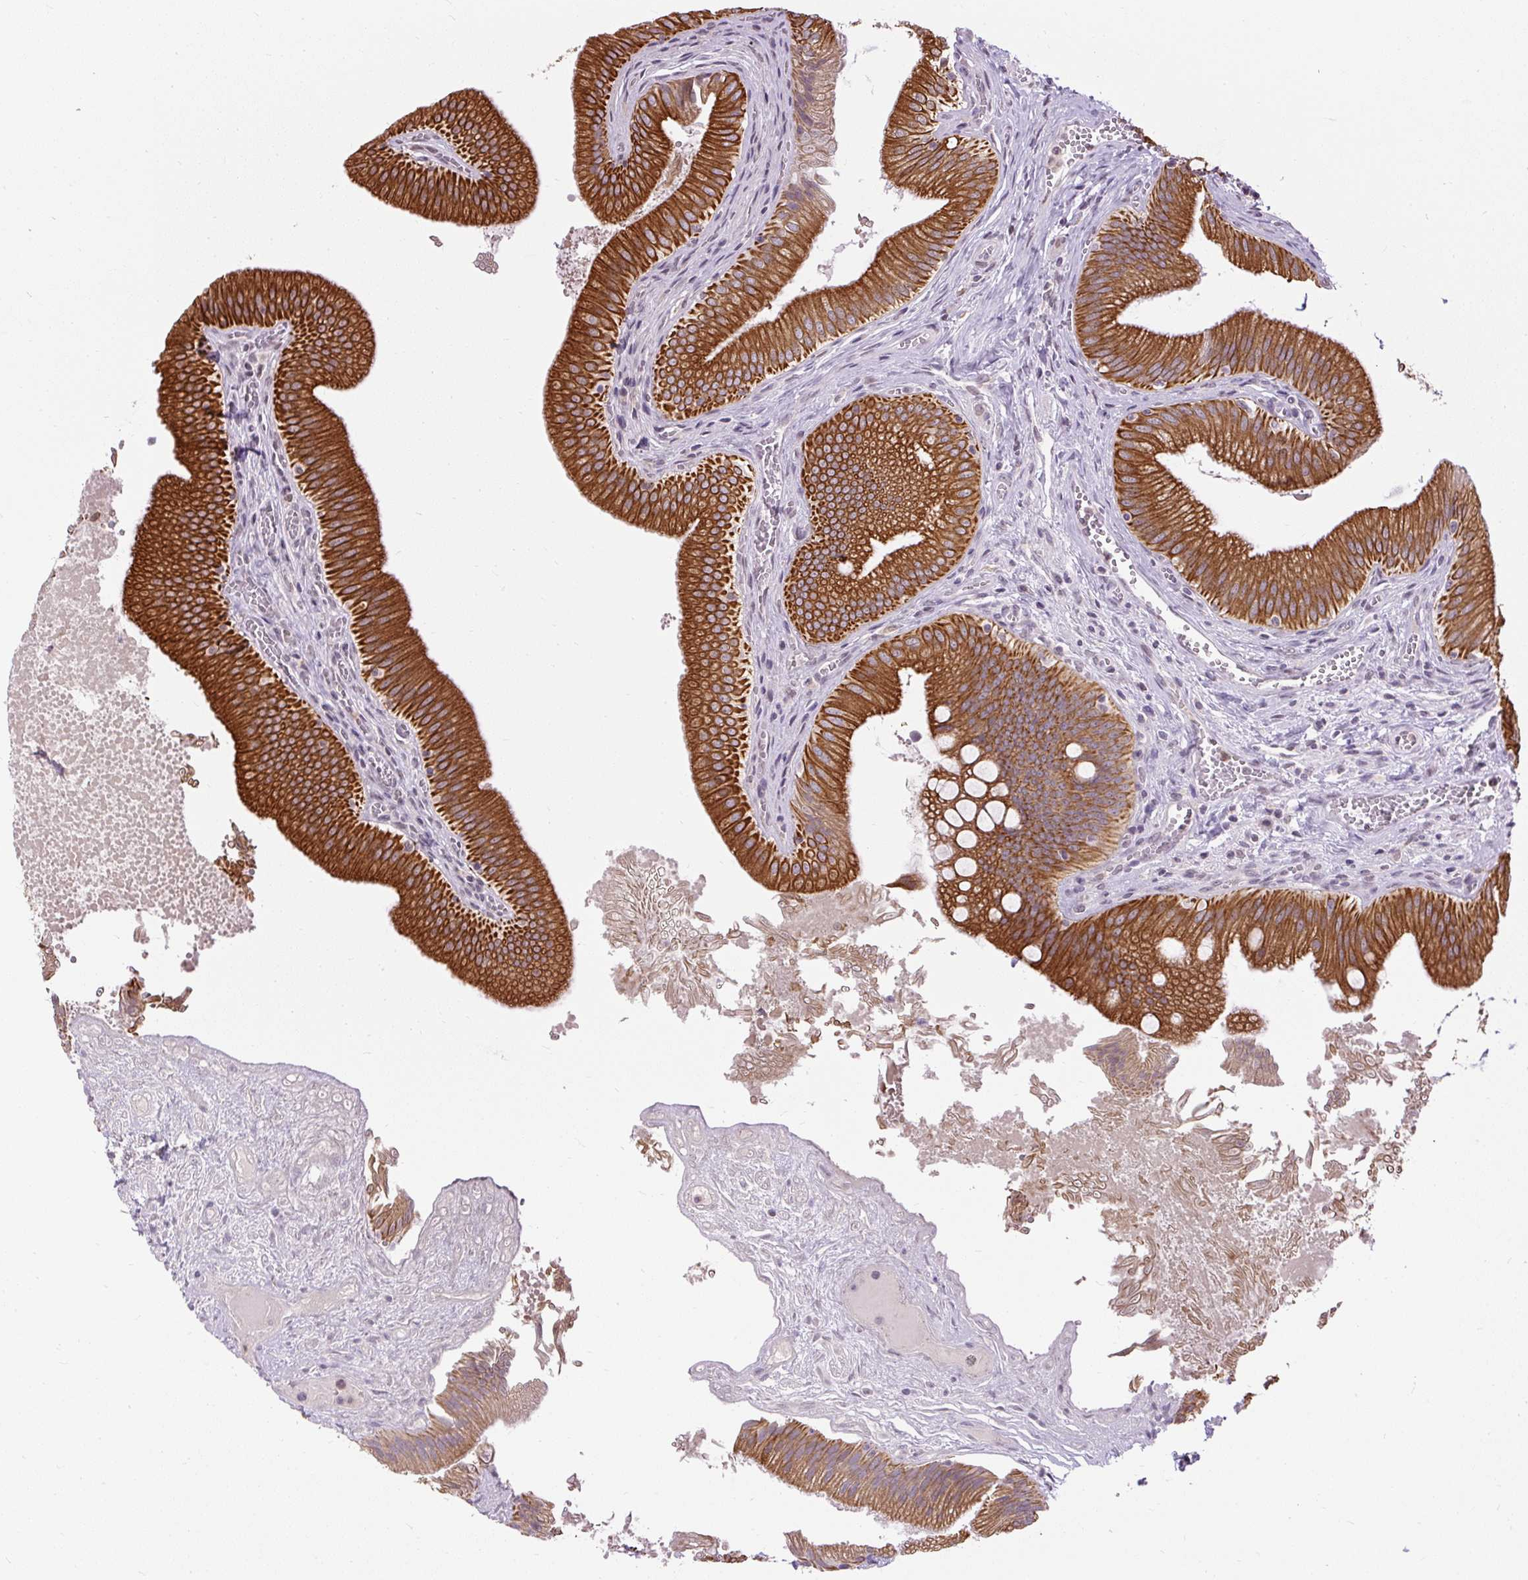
{"staining": {"intensity": "strong", "quantity": ">75%", "location": "cytoplasmic/membranous"}, "tissue": "gallbladder", "cell_type": "Glandular cells", "image_type": "normal", "snomed": [{"axis": "morphology", "description": "Normal tissue, NOS"}, {"axis": "topography", "description": "Gallbladder"}], "caption": "A high amount of strong cytoplasmic/membranous expression is seen in approximately >75% of glandular cells in unremarkable gallbladder.", "gene": "ZNF672", "patient": {"sex": "male", "age": 17}}